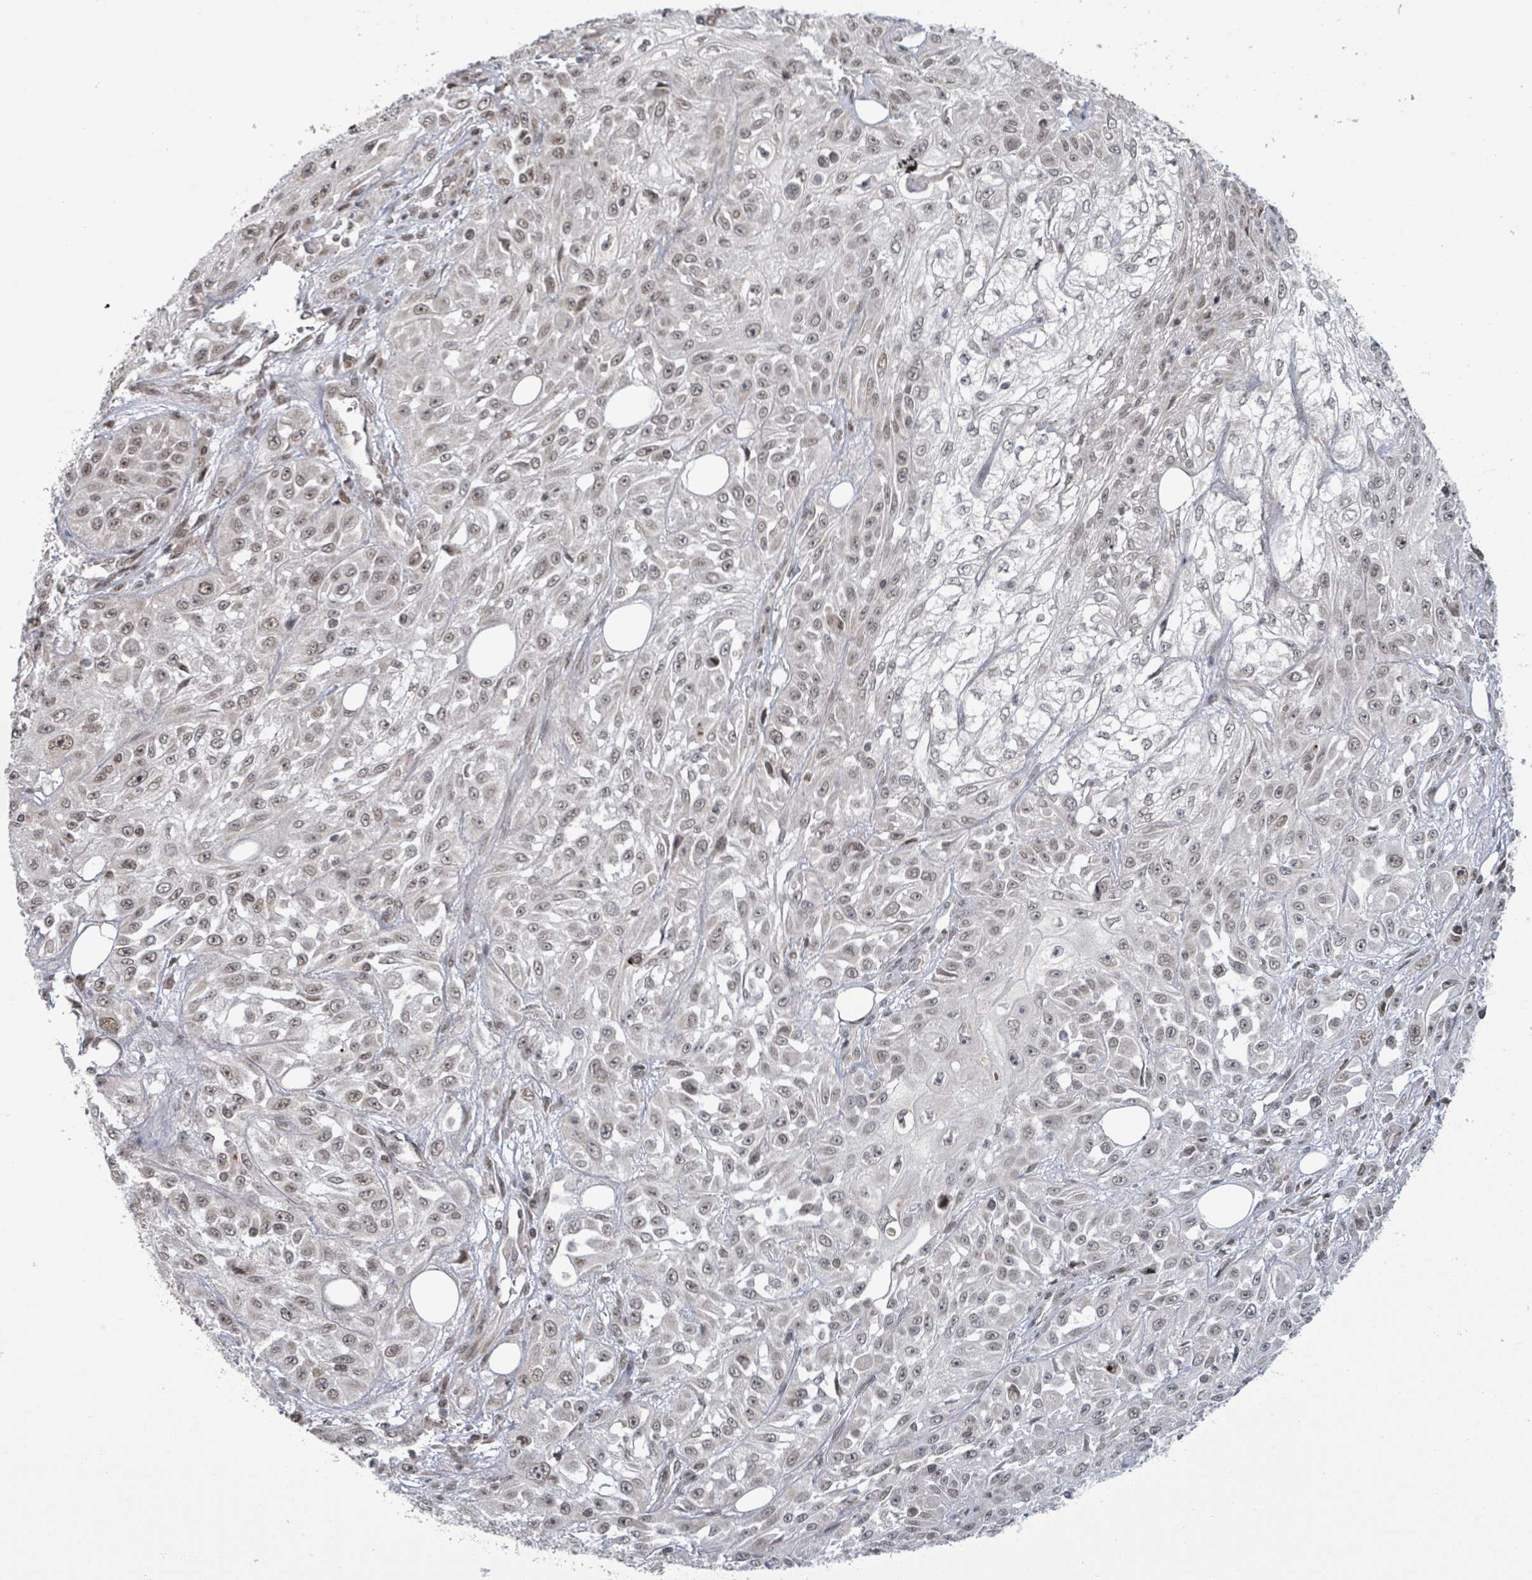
{"staining": {"intensity": "weak", "quantity": ">75%", "location": "nuclear"}, "tissue": "skin cancer", "cell_type": "Tumor cells", "image_type": "cancer", "snomed": [{"axis": "morphology", "description": "Squamous cell carcinoma, NOS"}, {"axis": "morphology", "description": "Squamous cell carcinoma, metastatic, NOS"}, {"axis": "topography", "description": "Skin"}, {"axis": "topography", "description": "Lymph node"}], "caption": "Human skin squamous cell carcinoma stained with a brown dye demonstrates weak nuclear positive expression in approximately >75% of tumor cells.", "gene": "SBF2", "patient": {"sex": "male", "age": 75}}